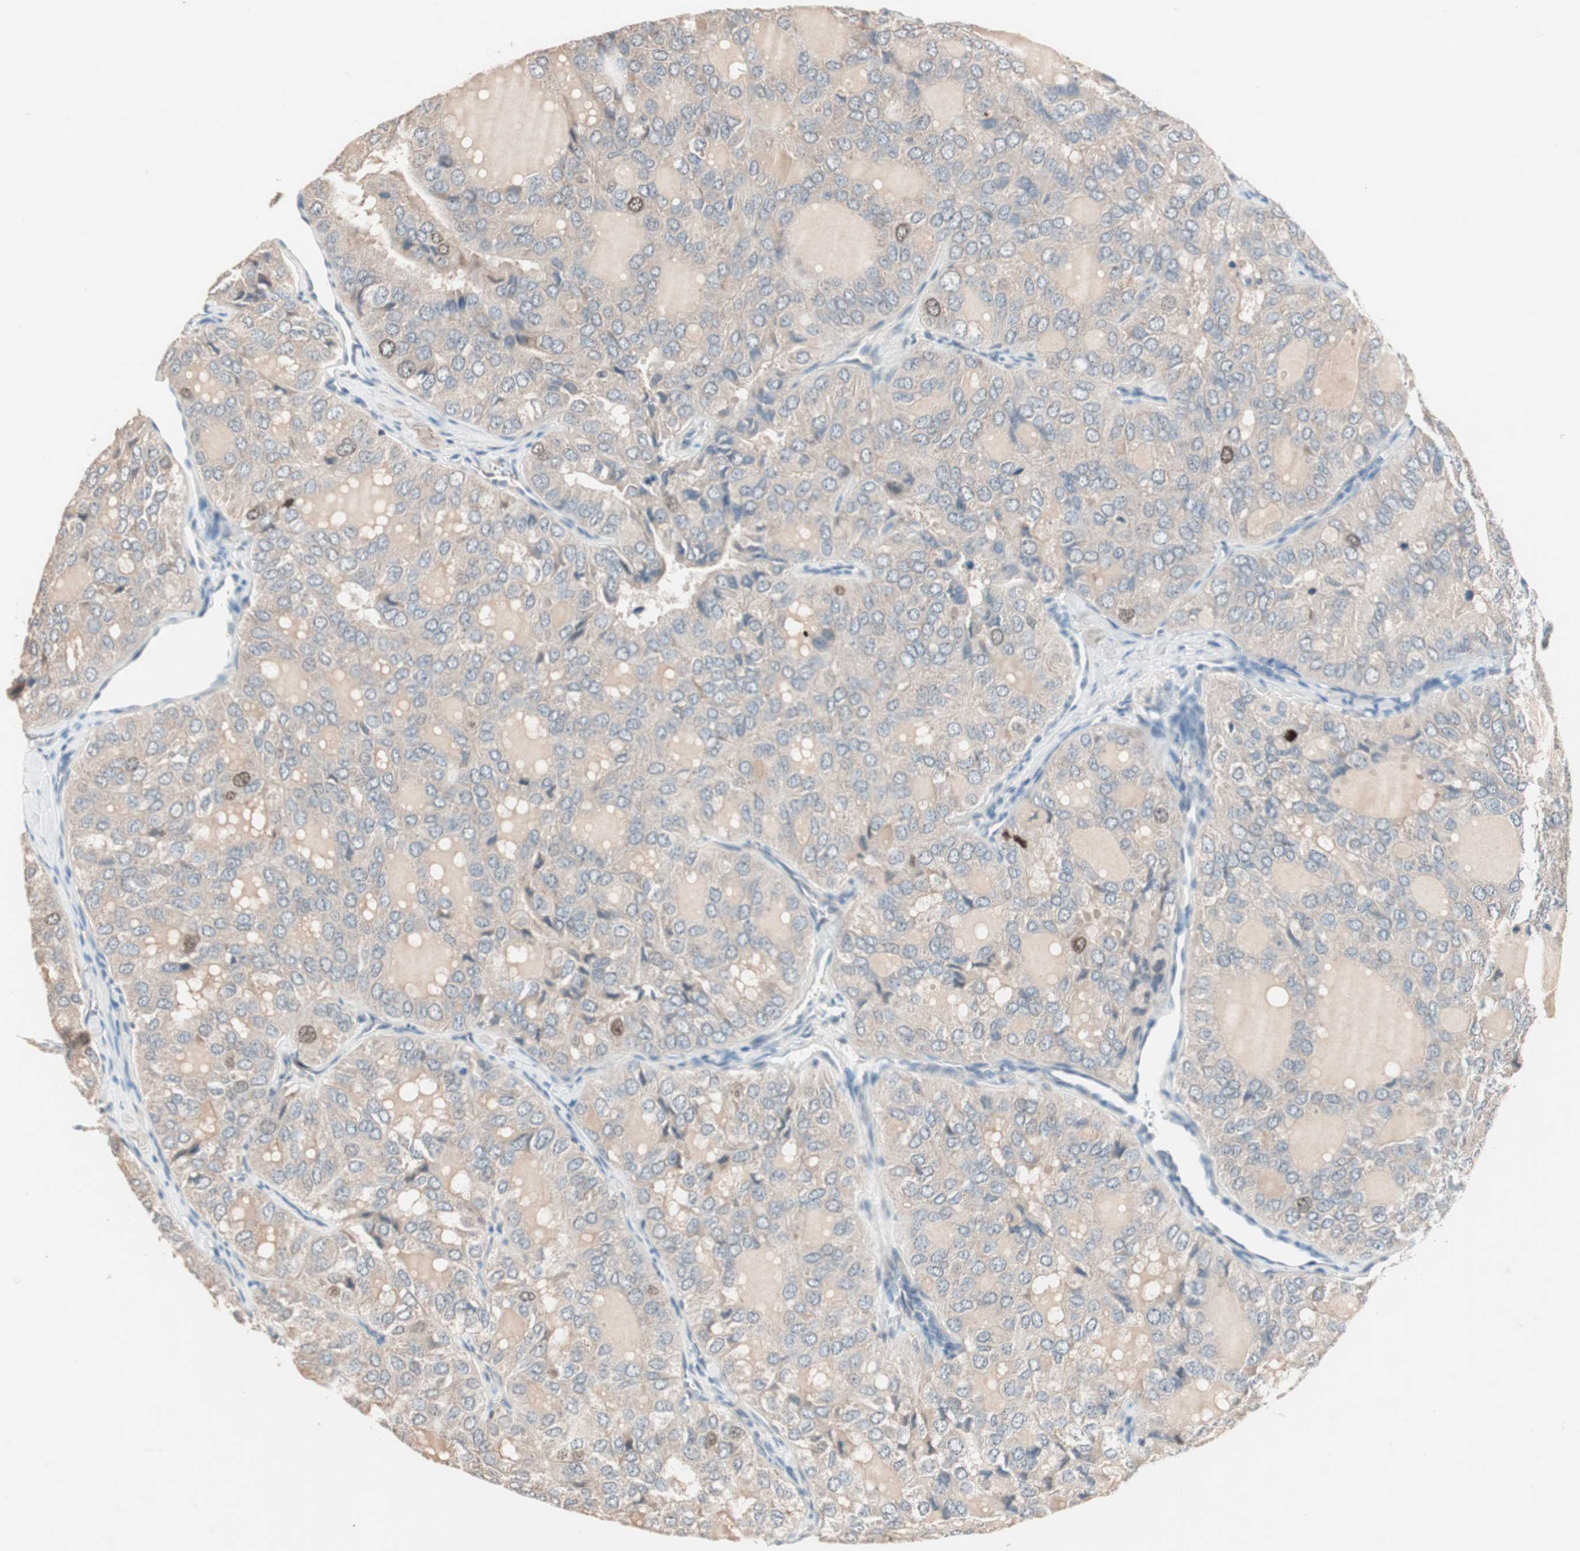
{"staining": {"intensity": "weak", "quantity": ">75%", "location": "cytoplasmic/membranous"}, "tissue": "thyroid cancer", "cell_type": "Tumor cells", "image_type": "cancer", "snomed": [{"axis": "morphology", "description": "Follicular adenoma carcinoma, NOS"}, {"axis": "topography", "description": "Thyroid gland"}], "caption": "Tumor cells show weak cytoplasmic/membranous positivity in approximately >75% of cells in thyroid follicular adenoma carcinoma.", "gene": "NFRKB", "patient": {"sex": "male", "age": 75}}